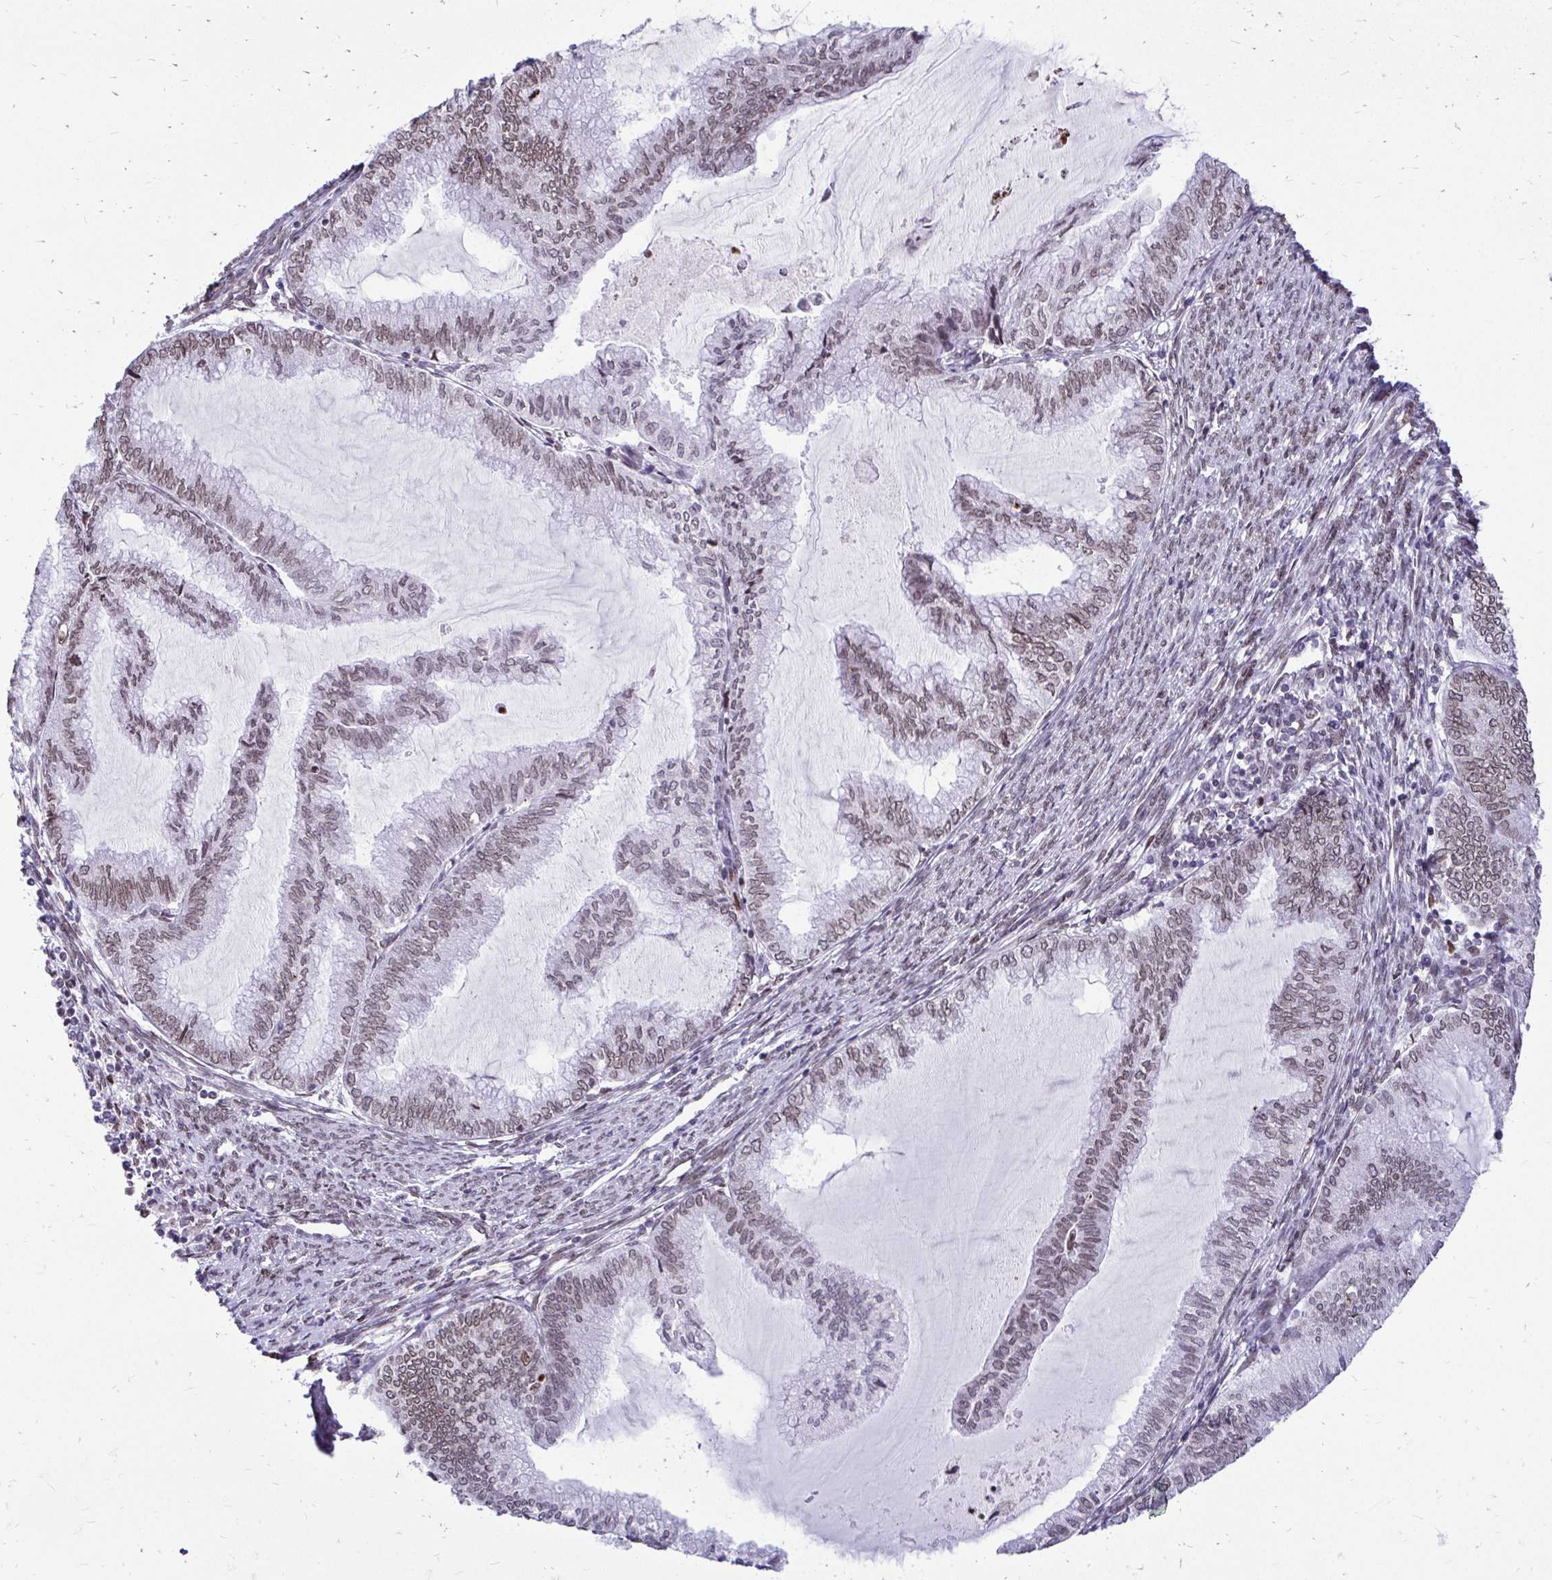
{"staining": {"intensity": "moderate", "quantity": ">75%", "location": "cytoplasmic/membranous,nuclear"}, "tissue": "endometrial cancer", "cell_type": "Tumor cells", "image_type": "cancer", "snomed": [{"axis": "morphology", "description": "Adenocarcinoma, NOS"}, {"axis": "topography", "description": "Endometrium"}], "caption": "Adenocarcinoma (endometrial) stained for a protein demonstrates moderate cytoplasmic/membranous and nuclear positivity in tumor cells. (brown staining indicates protein expression, while blue staining denotes nuclei).", "gene": "BANF1", "patient": {"sex": "female", "age": 79}}